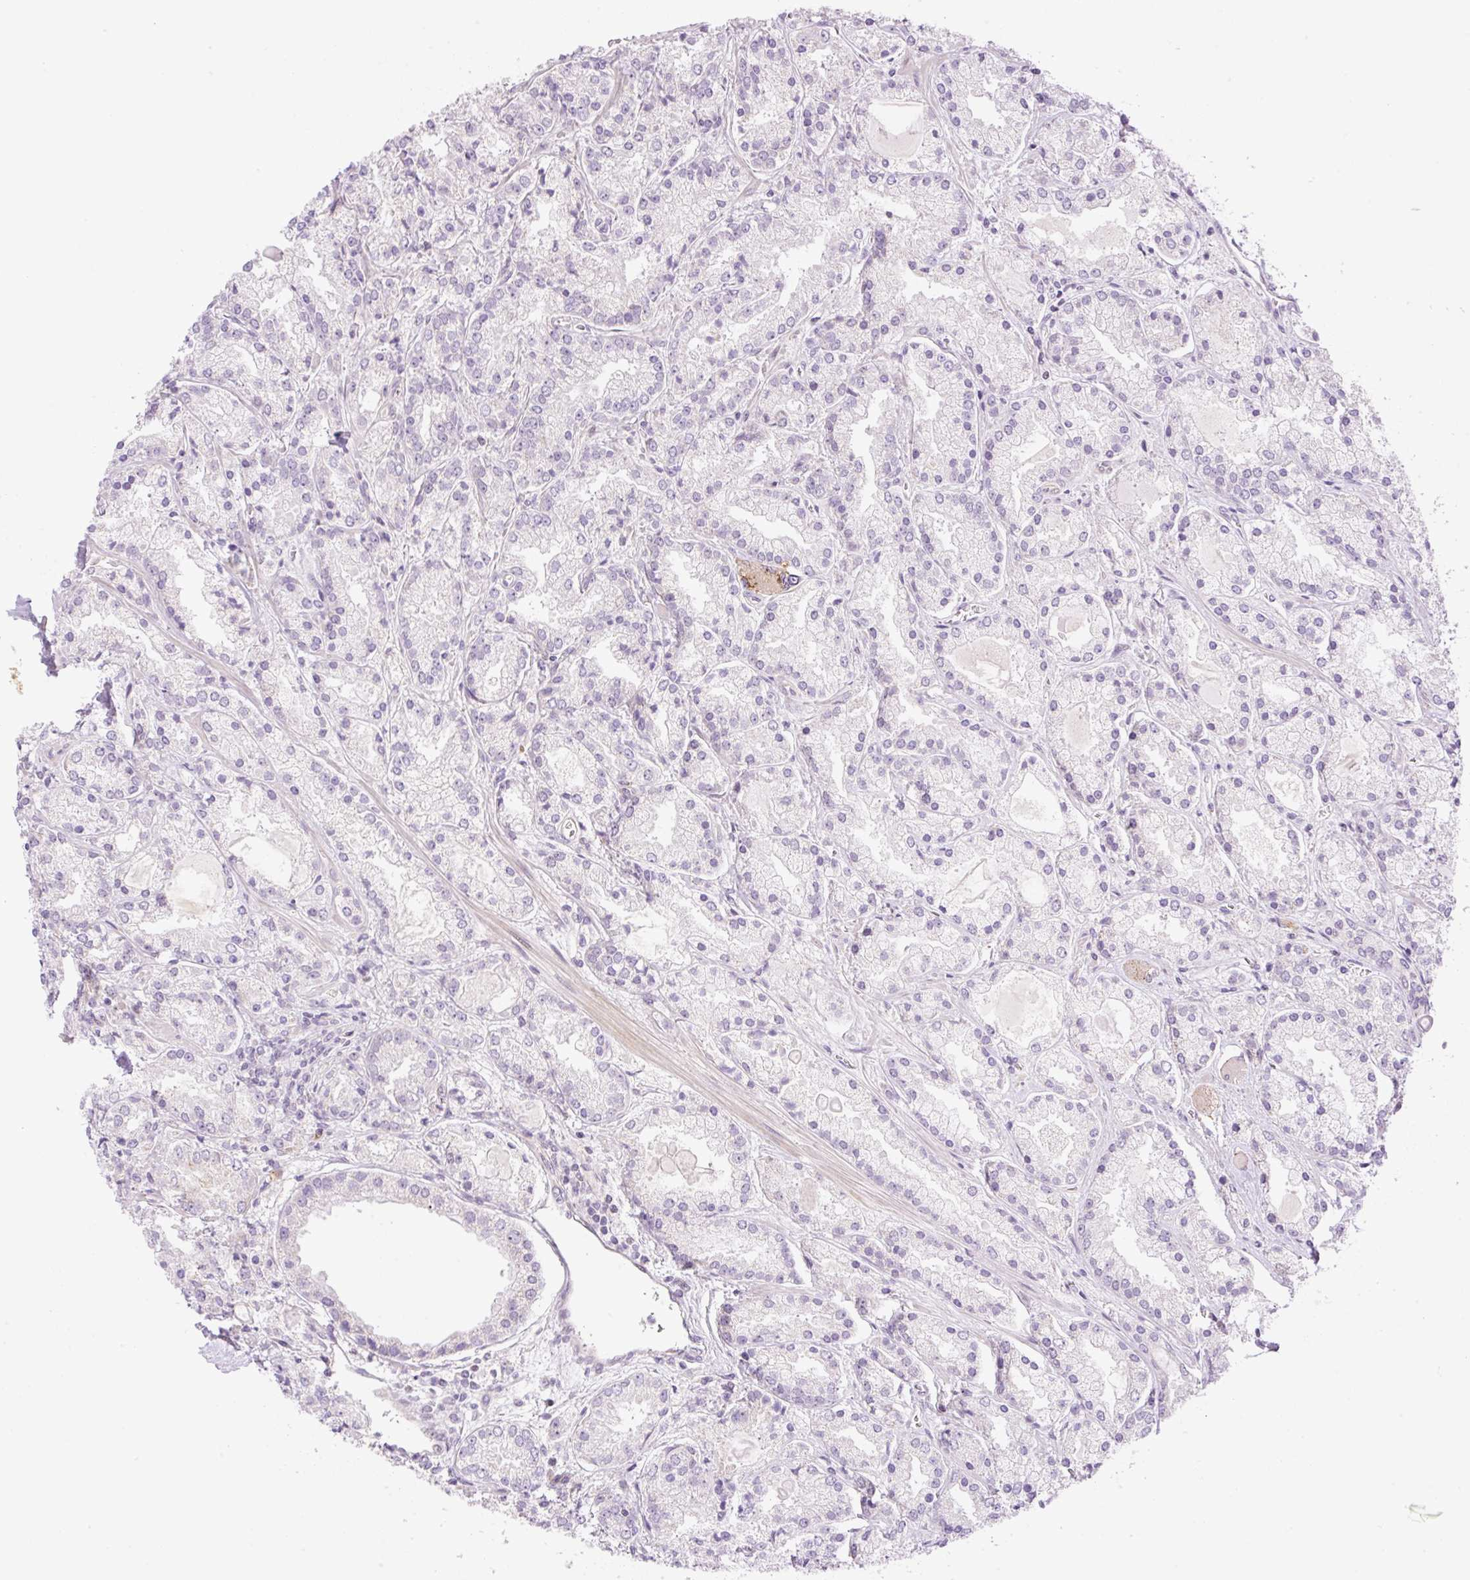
{"staining": {"intensity": "negative", "quantity": "none", "location": "none"}, "tissue": "prostate cancer", "cell_type": "Tumor cells", "image_type": "cancer", "snomed": [{"axis": "morphology", "description": "Adenocarcinoma, High grade"}, {"axis": "topography", "description": "Prostate"}], "caption": "Immunohistochemistry image of neoplastic tissue: adenocarcinoma (high-grade) (prostate) stained with DAB (3,3'-diaminobenzidine) shows no significant protein staining in tumor cells.", "gene": "ZNF394", "patient": {"sex": "male", "age": 67}}